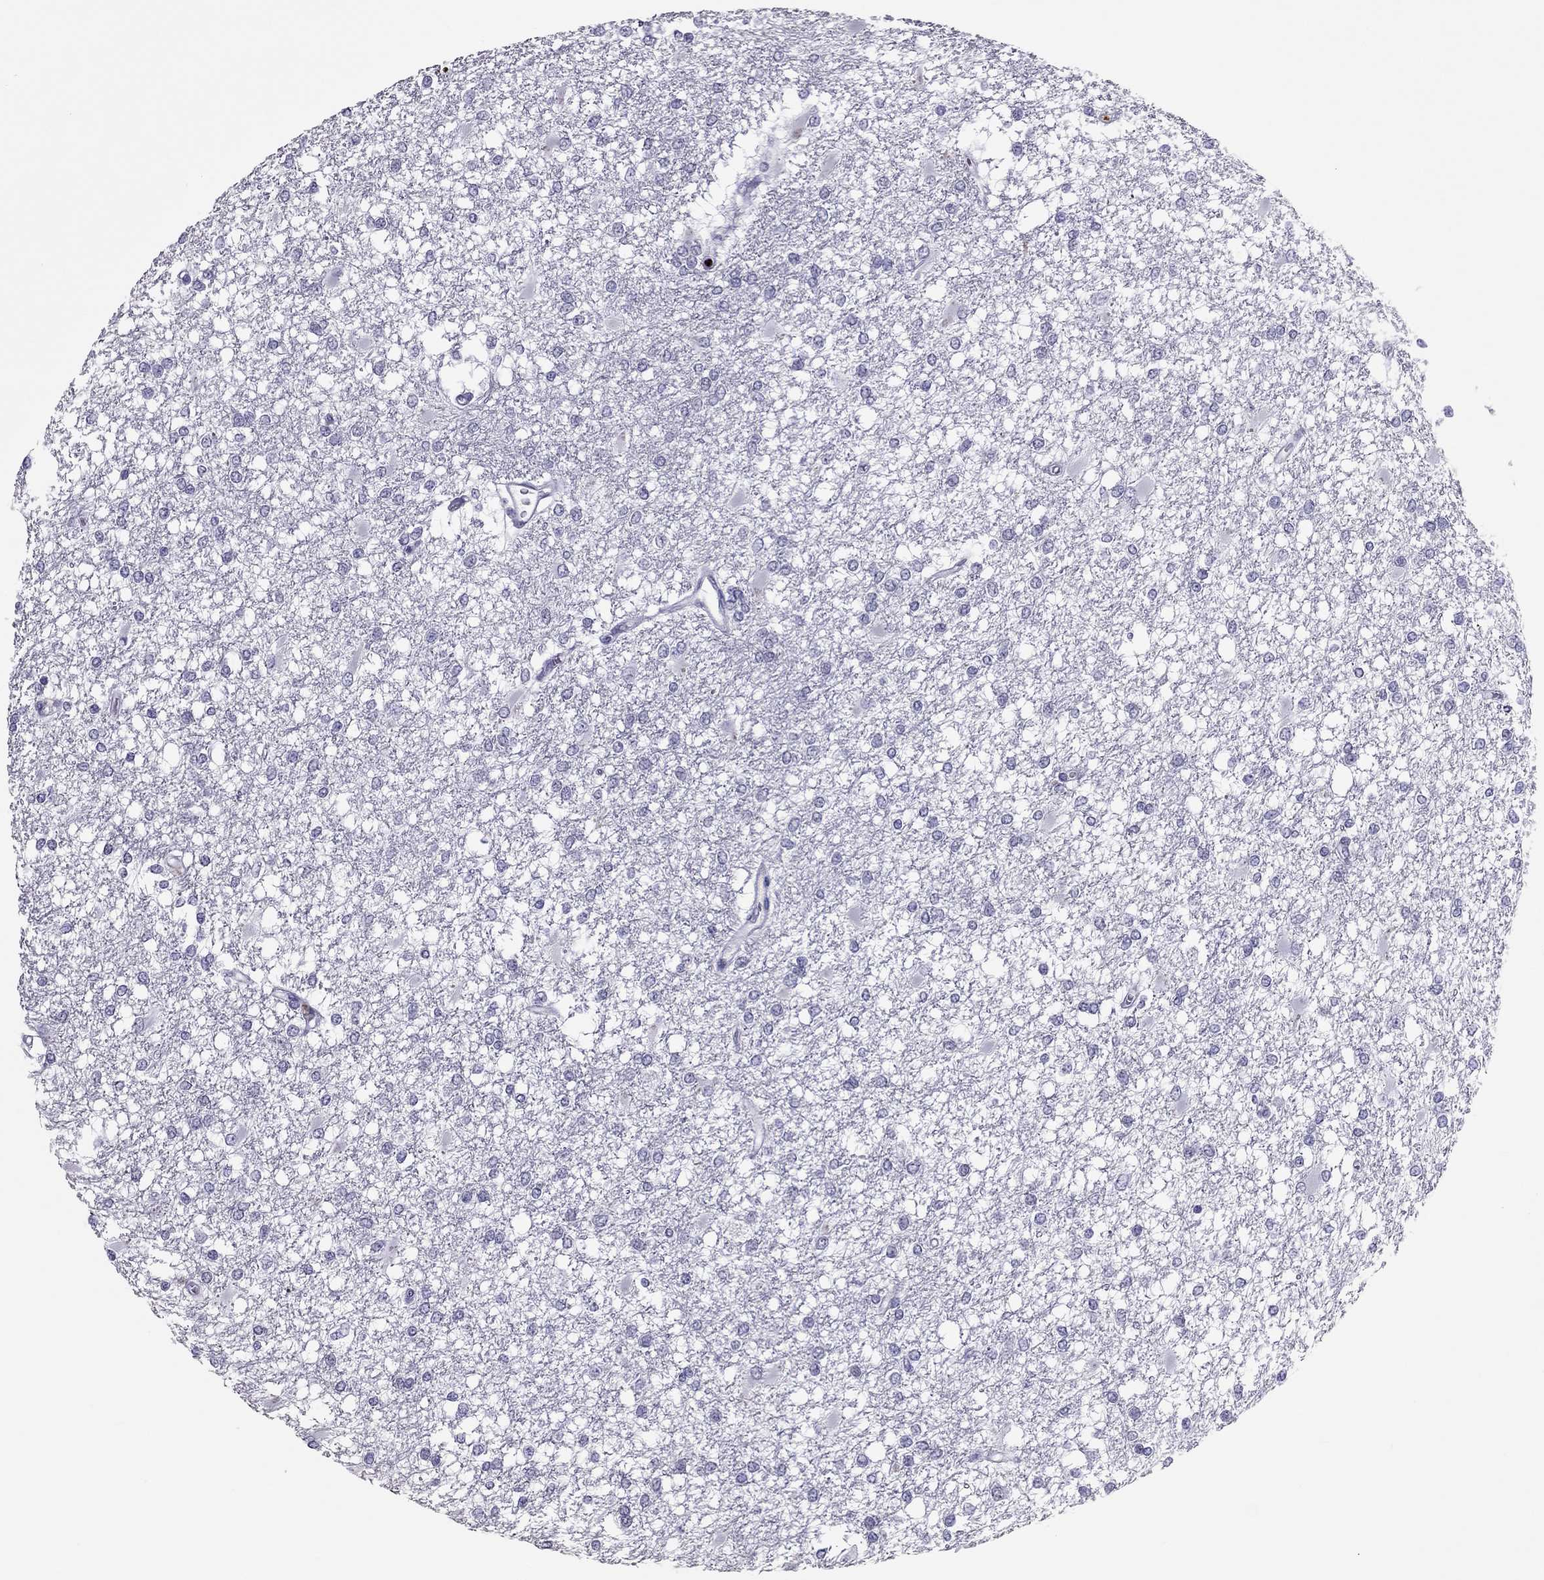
{"staining": {"intensity": "negative", "quantity": "none", "location": "none"}, "tissue": "glioma", "cell_type": "Tumor cells", "image_type": "cancer", "snomed": [{"axis": "morphology", "description": "Glioma, malignant, High grade"}, {"axis": "topography", "description": "Cerebral cortex"}], "caption": "Immunohistochemistry image of neoplastic tissue: human glioma stained with DAB shows no significant protein expression in tumor cells.", "gene": "CCL27", "patient": {"sex": "male", "age": 79}}